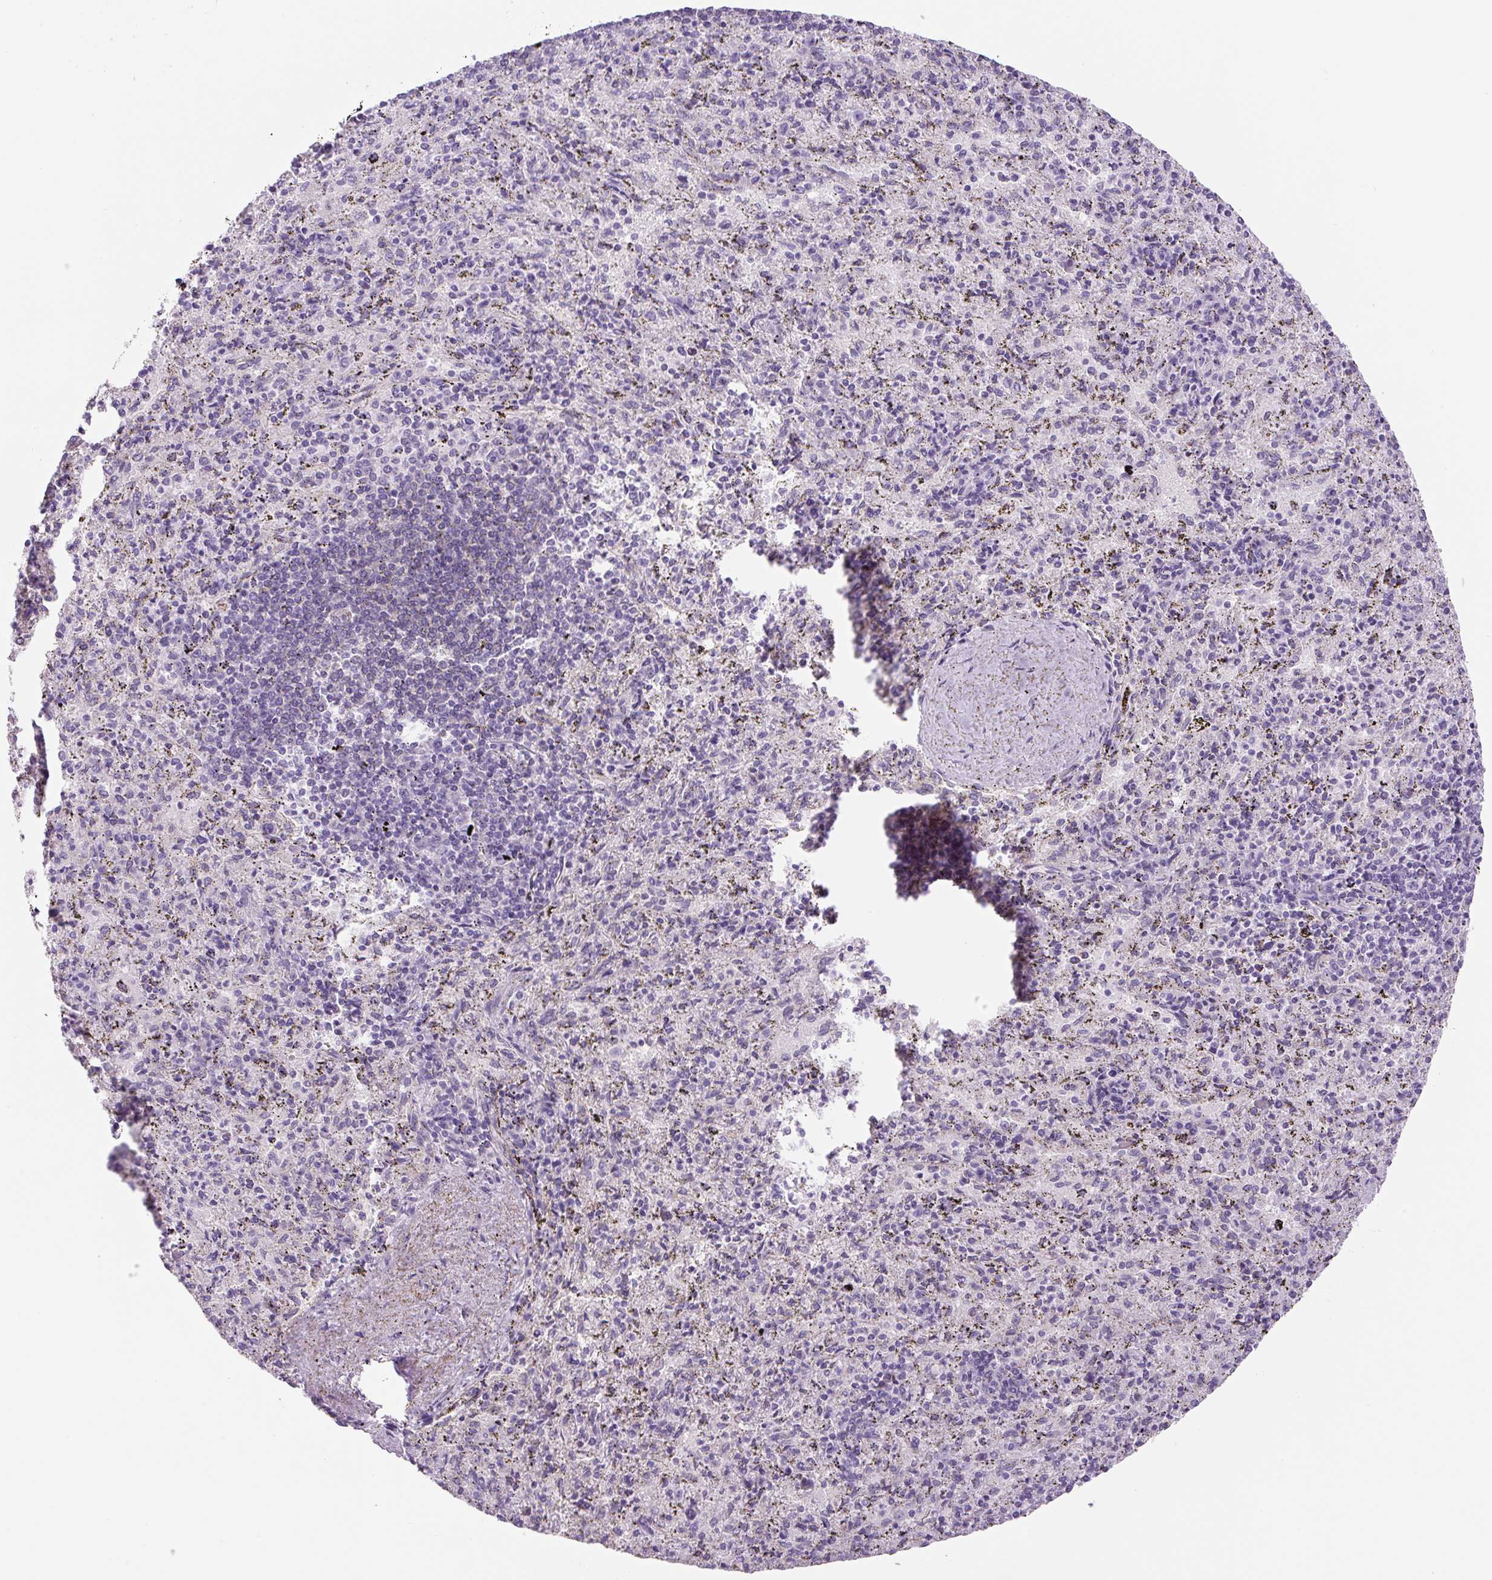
{"staining": {"intensity": "negative", "quantity": "none", "location": "none"}, "tissue": "spleen", "cell_type": "Cells in red pulp", "image_type": "normal", "snomed": [{"axis": "morphology", "description": "Normal tissue, NOS"}, {"axis": "topography", "description": "Spleen"}], "caption": "Immunohistochemistry (IHC) photomicrograph of benign human spleen stained for a protein (brown), which shows no staining in cells in red pulp.", "gene": "UBL3", "patient": {"sex": "male", "age": 57}}